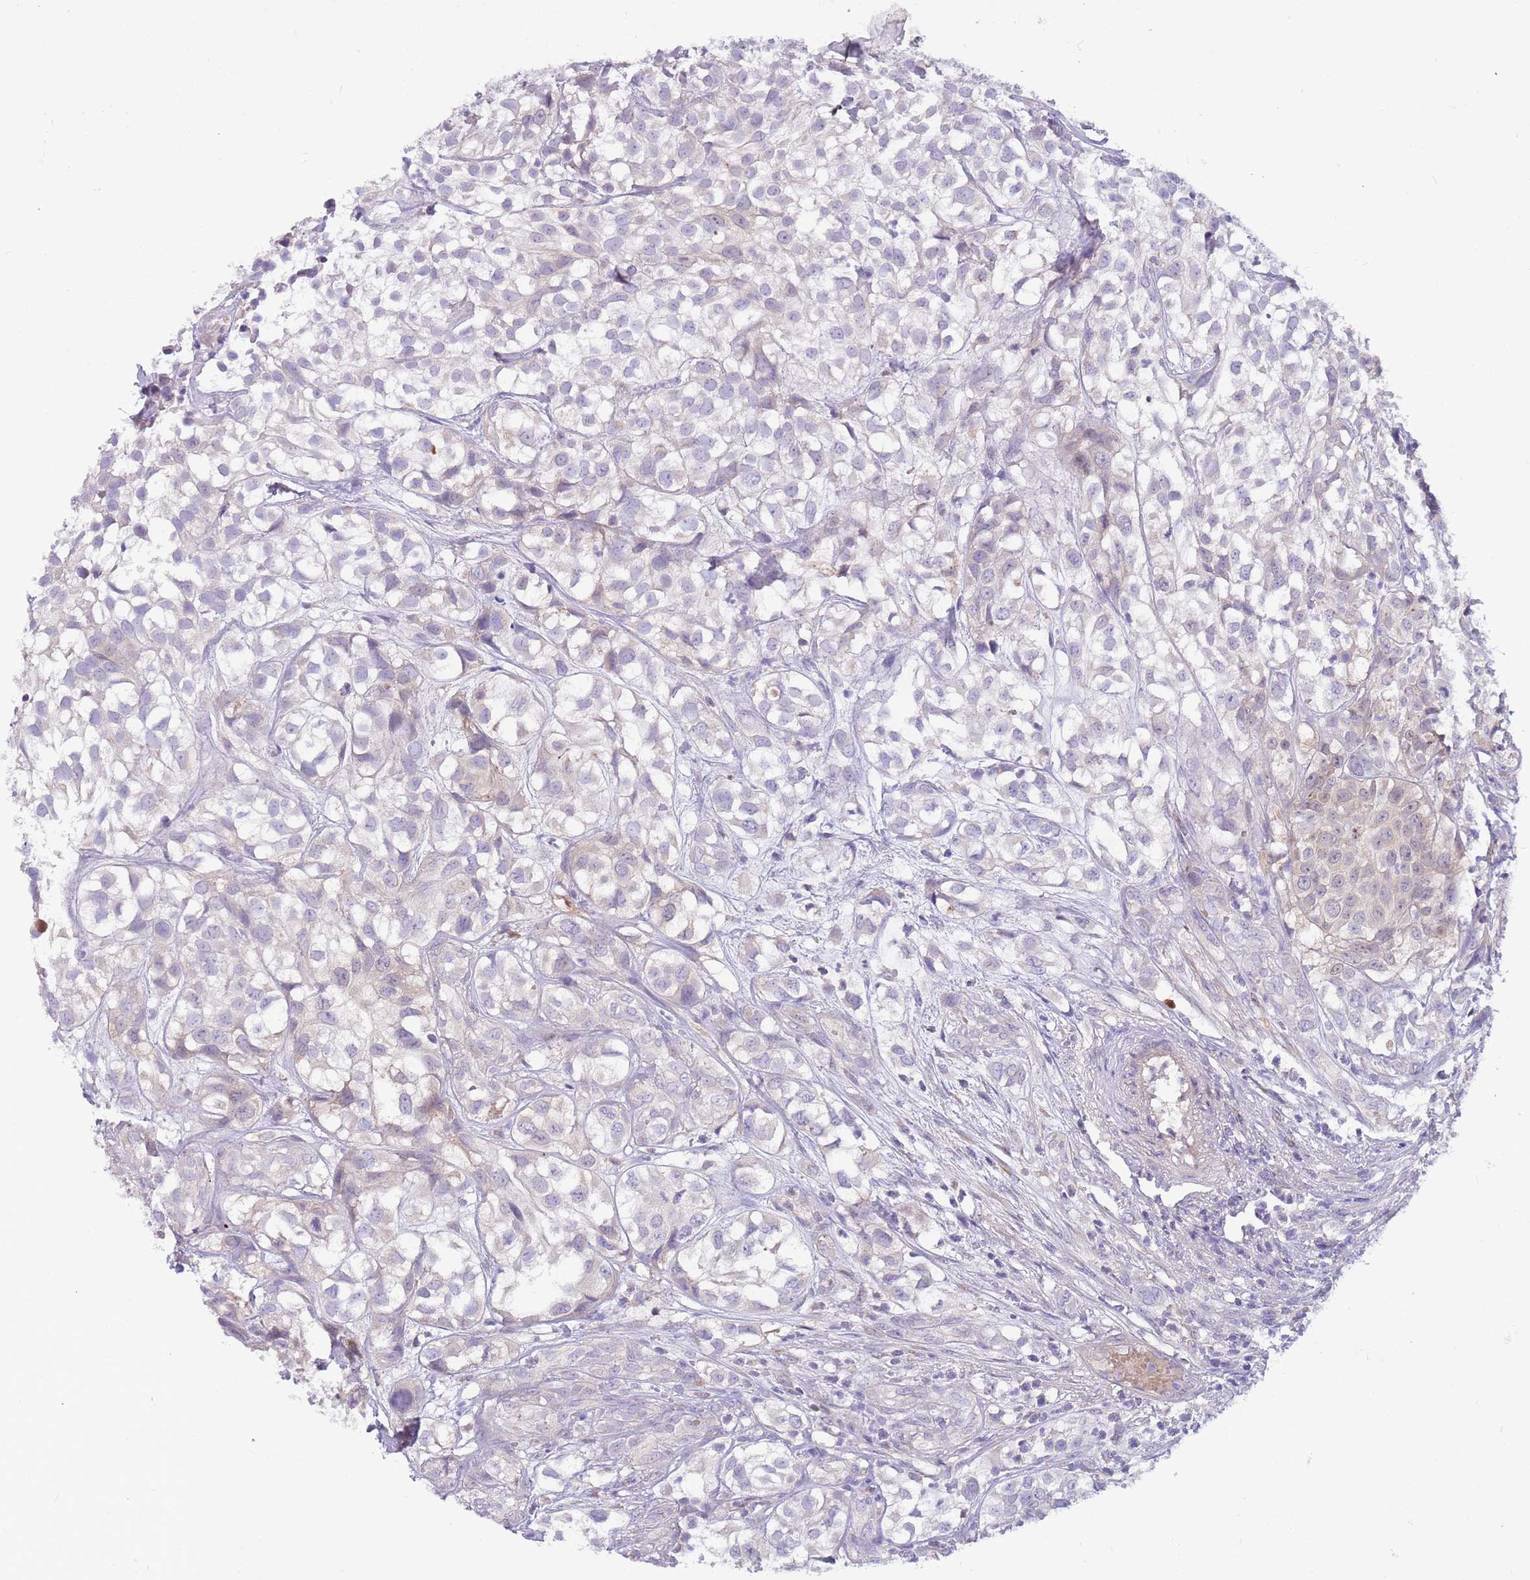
{"staining": {"intensity": "negative", "quantity": "none", "location": "none"}, "tissue": "urothelial cancer", "cell_type": "Tumor cells", "image_type": "cancer", "snomed": [{"axis": "morphology", "description": "Urothelial carcinoma, High grade"}, {"axis": "topography", "description": "Urinary bladder"}], "caption": "Tumor cells are negative for protein expression in human high-grade urothelial carcinoma. The staining is performed using DAB (3,3'-diaminobenzidine) brown chromogen with nuclei counter-stained in using hematoxylin.", "gene": "DDHD1", "patient": {"sex": "male", "age": 56}}